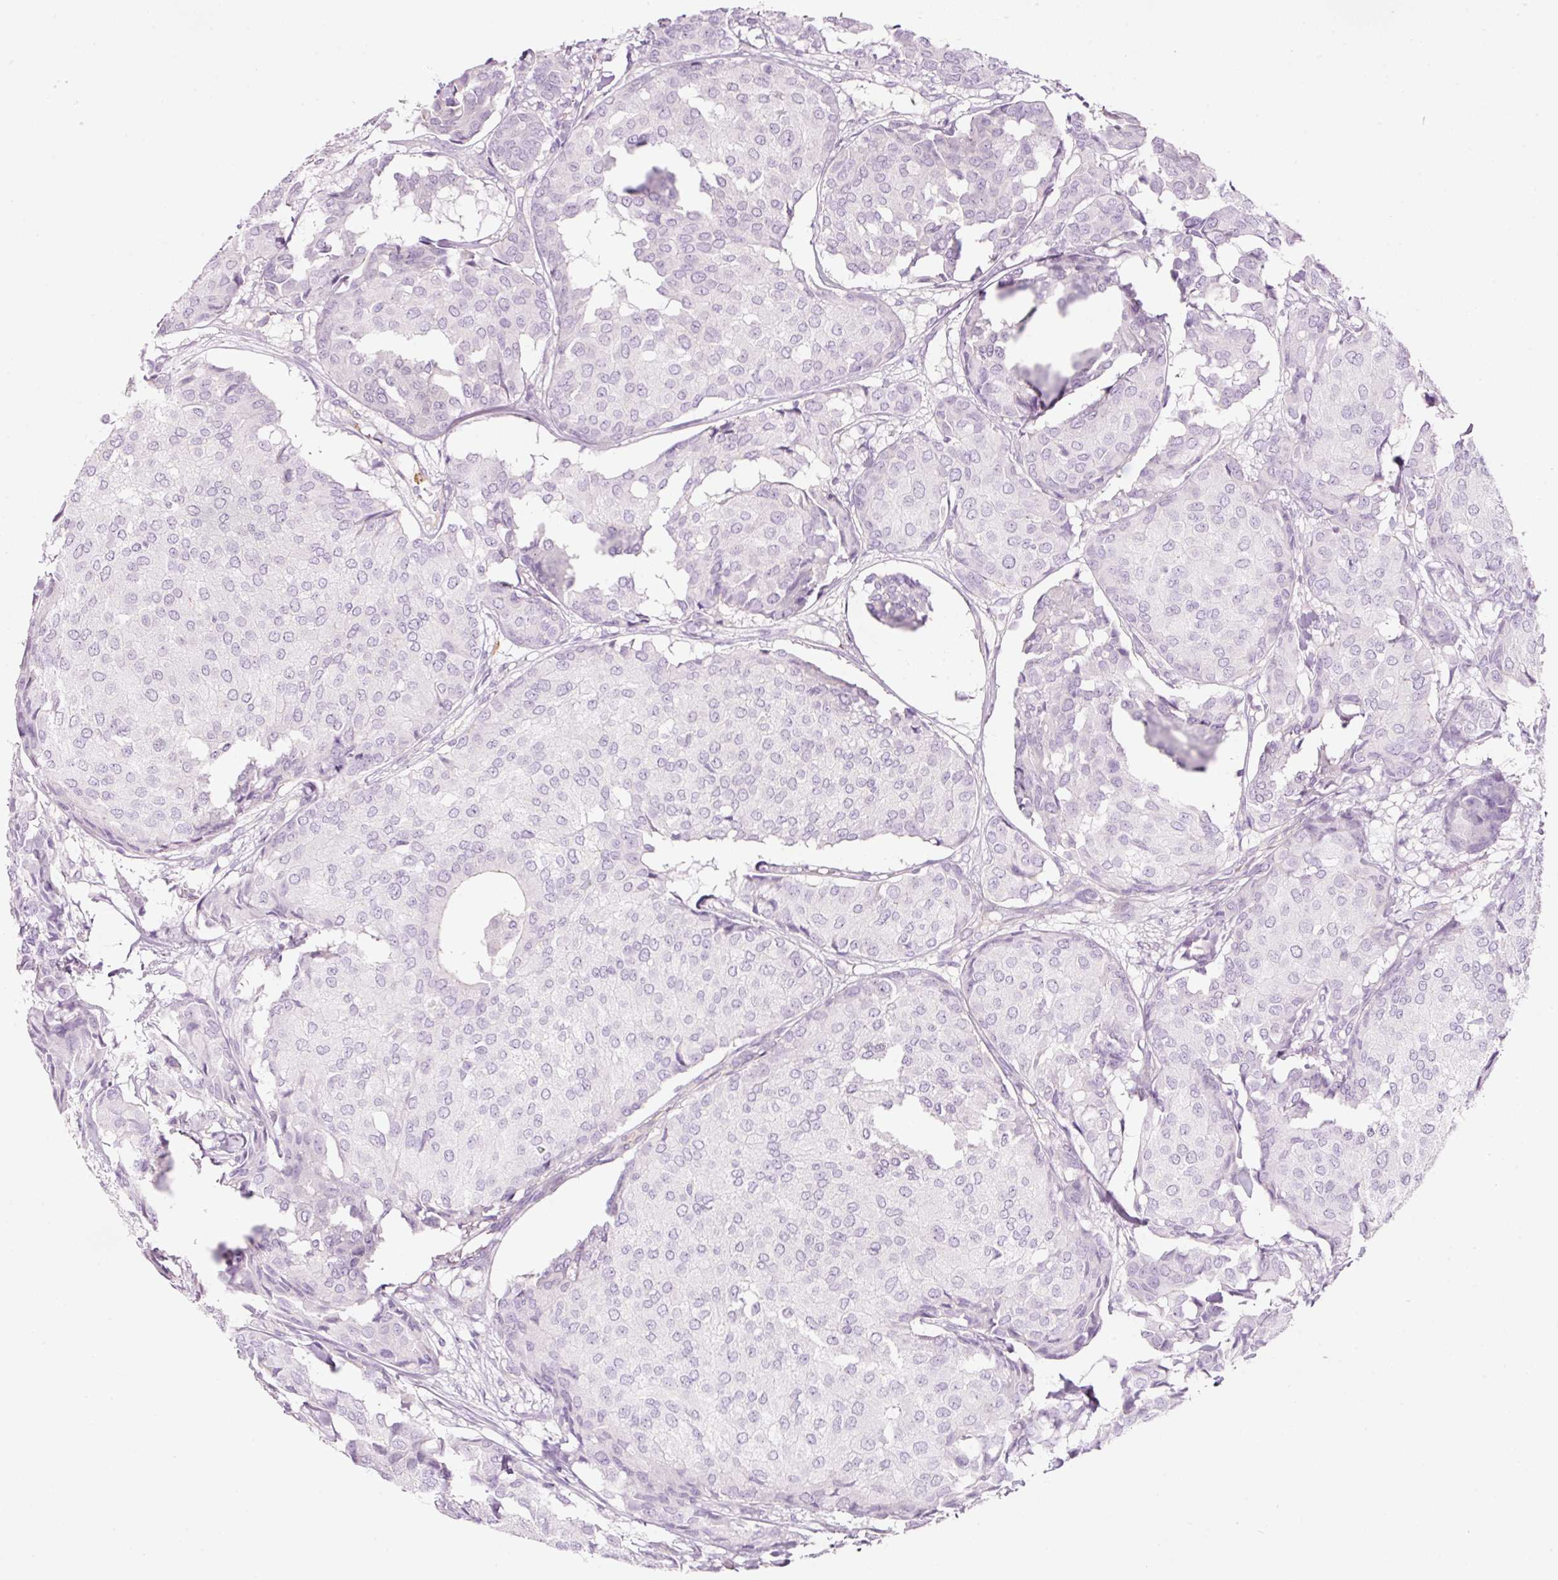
{"staining": {"intensity": "negative", "quantity": "none", "location": "none"}, "tissue": "breast cancer", "cell_type": "Tumor cells", "image_type": "cancer", "snomed": [{"axis": "morphology", "description": "Duct carcinoma"}, {"axis": "topography", "description": "Breast"}], "caption": "Human breast cancer stained for a protein using IHC displays no positivity in tumor cells.", "gene": "MAP3K3", "patient": {"sex": "female", "age": 75}}